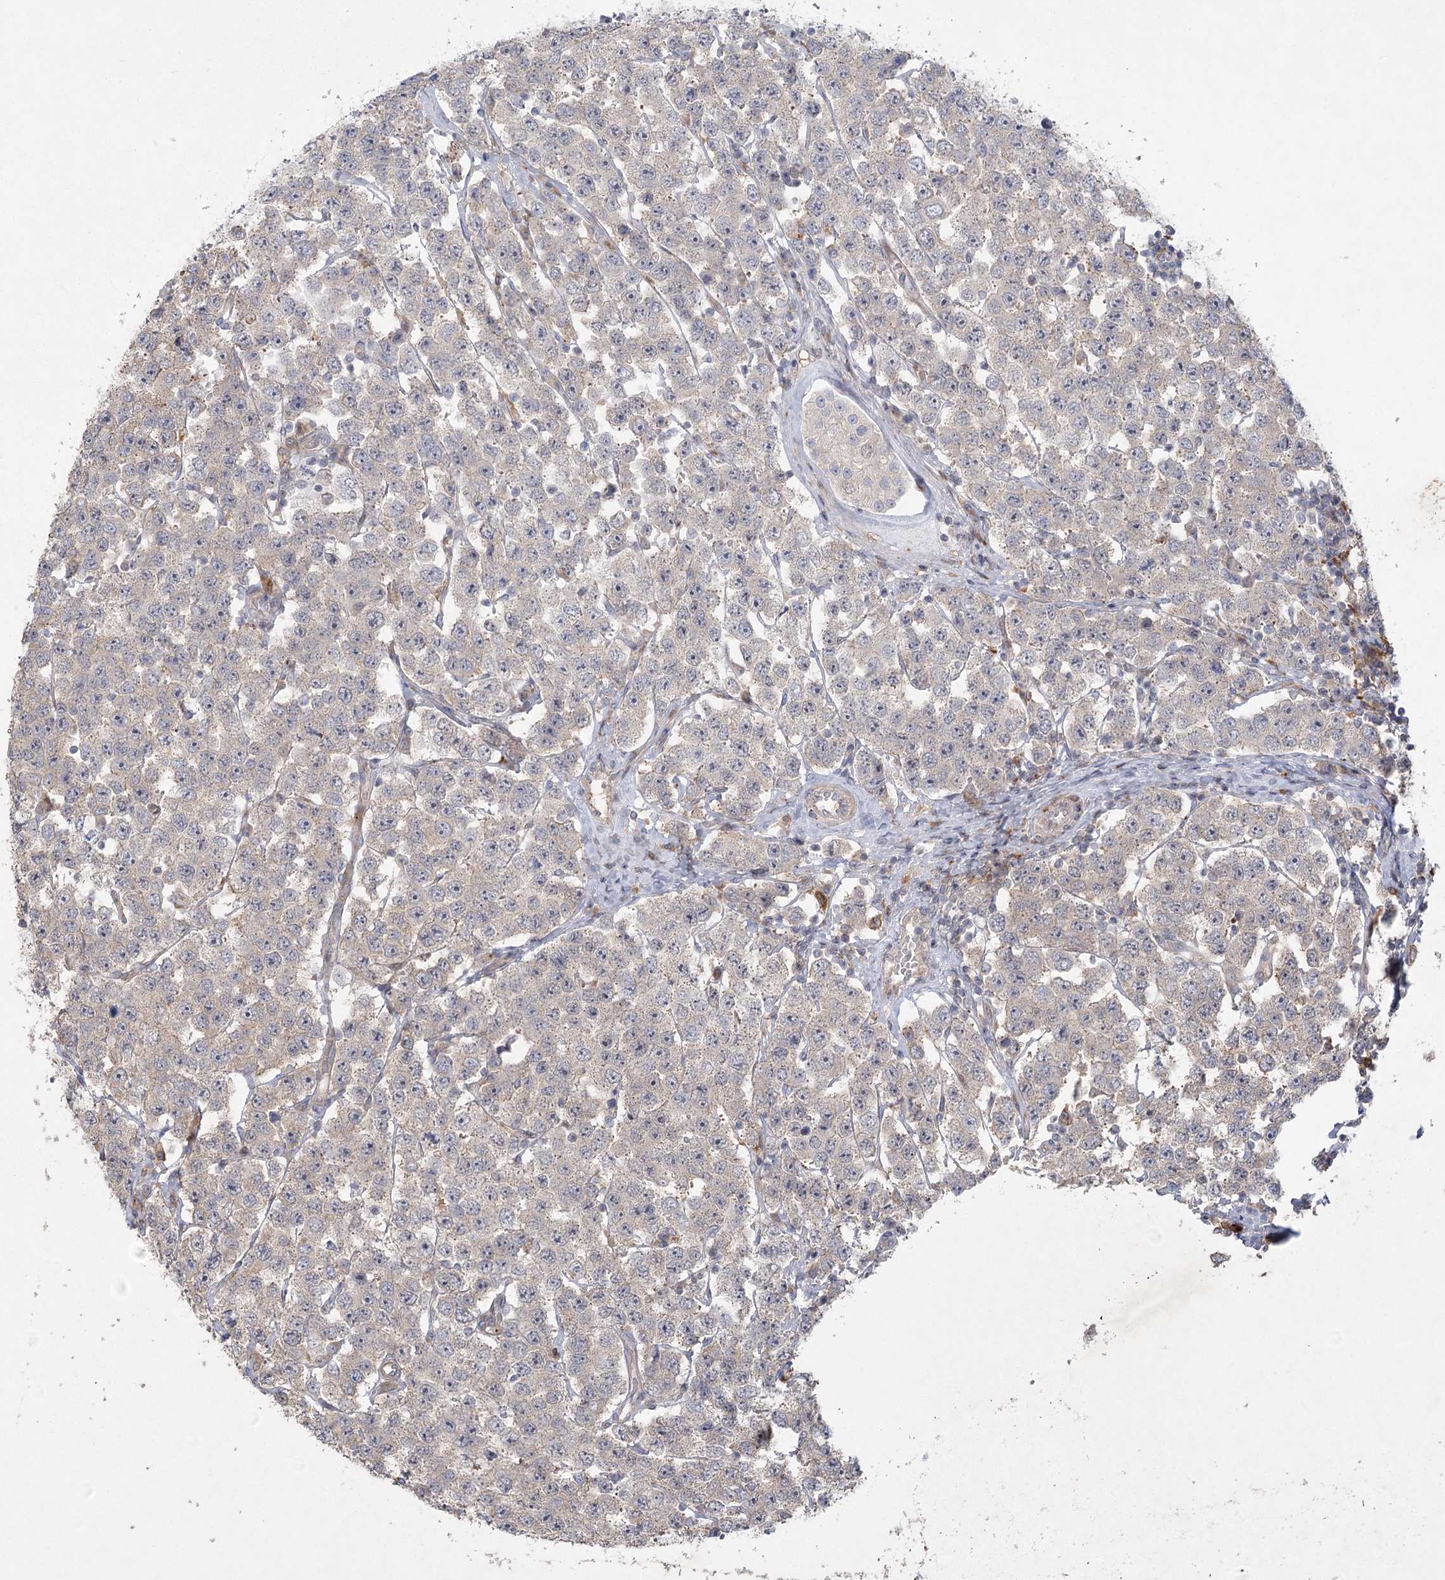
{"staining": {"intensity": "weak", "quantity": "<25%", "location": "cytoplasmic/membranous"}, "tissue": "testis cancer", "cell_type": "Tumor cells", "image_type": "cancer", "snomed": [{"axis": "morphology", "description": "Seminoma, NOS"}, {"axis": "topography", "description": "Testis"}], "caption": "IHC histopathology image of testis cancer (seminoma) stained for a protein (brown), which displays no expression in tumor cells.", "gene": "FAM110C", "patient": {"sex": "male", "age": 28}}